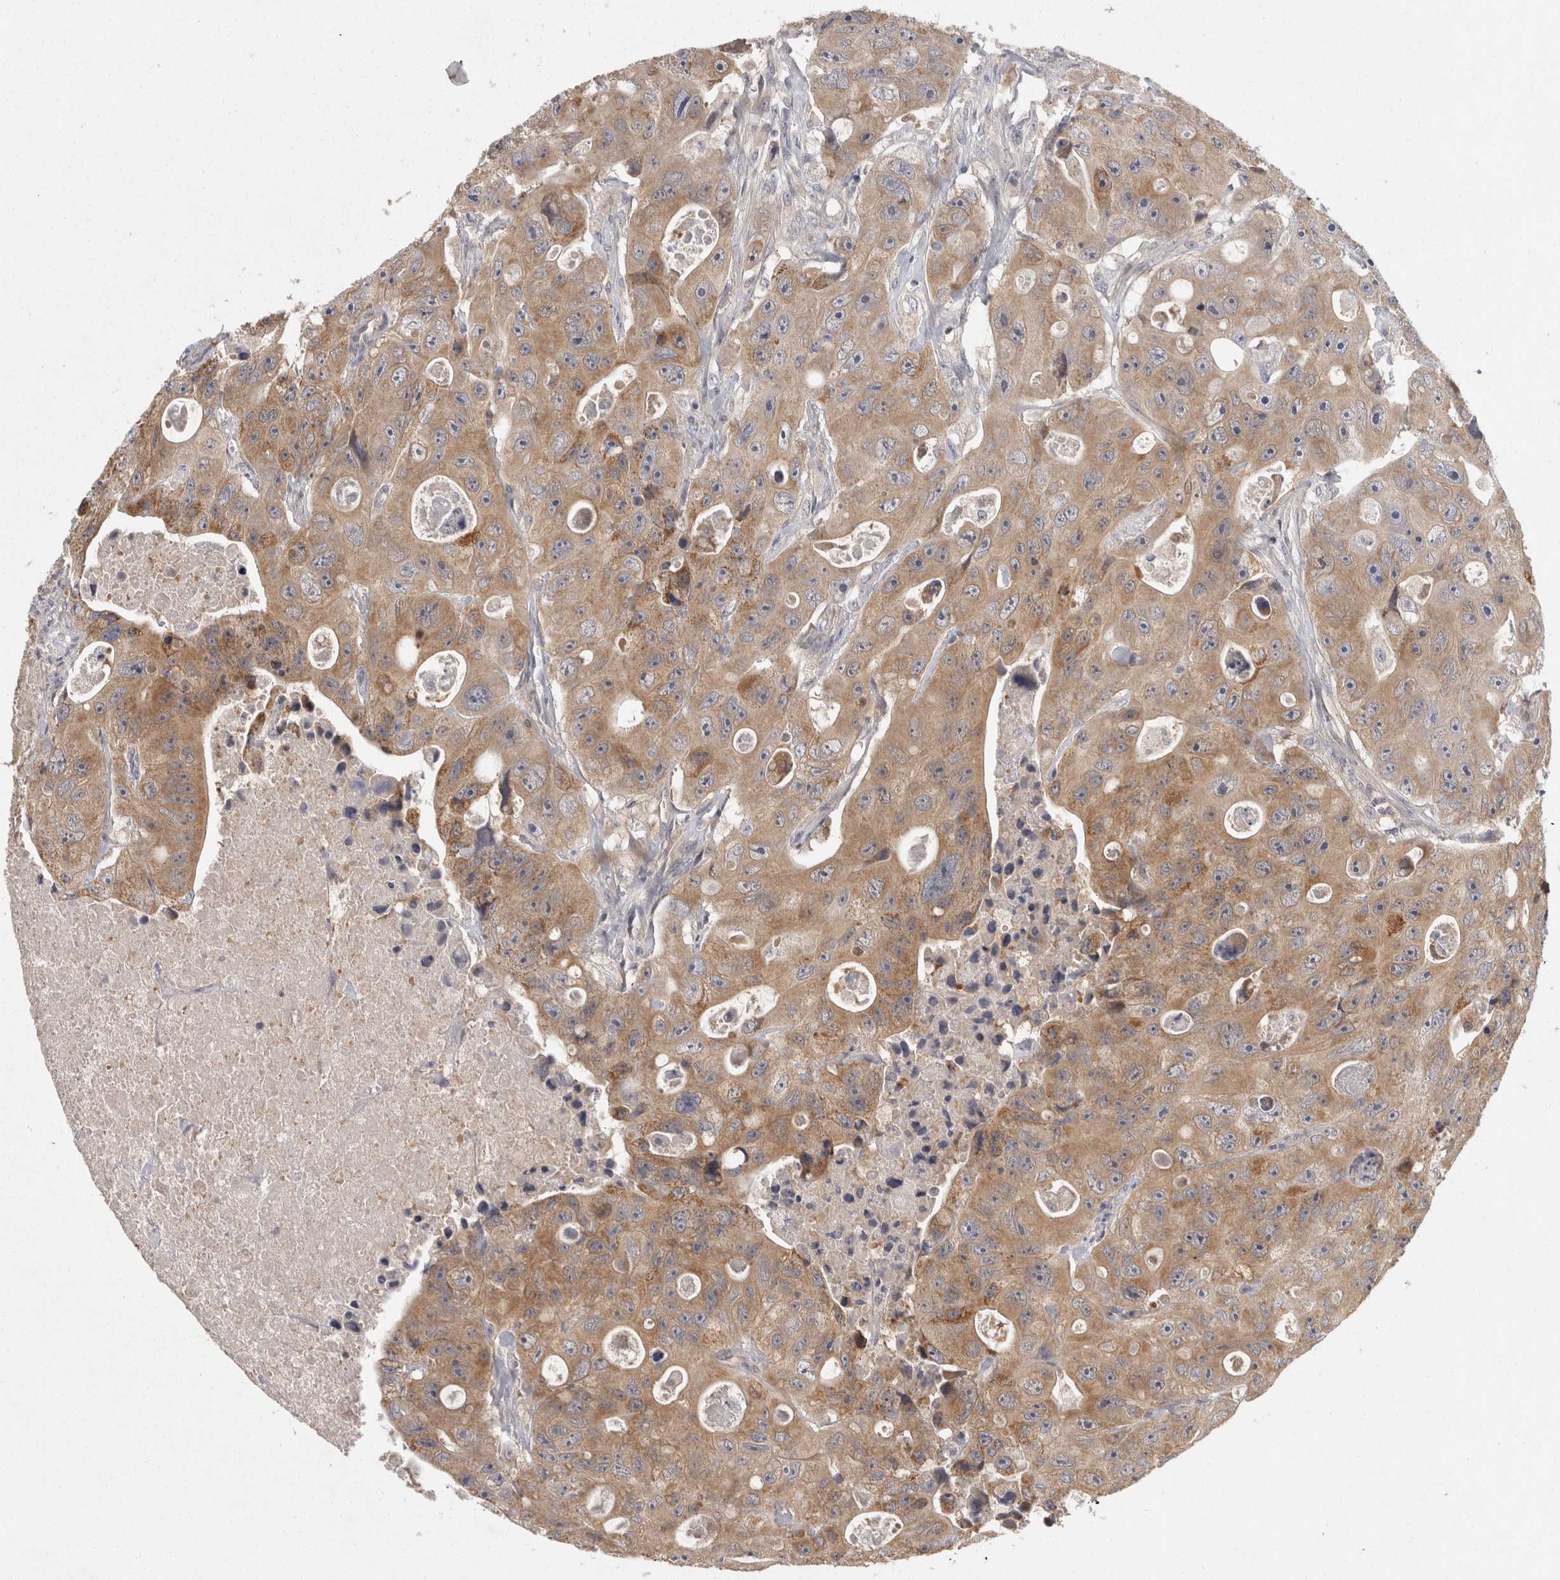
{"staining": {"intensity": "moderate", "quantity": ">75%", "location": "cytoplasmic/membranous"}, "tissue": "colorectal cancer", "cell_type": "Tumor cells", "image_type": "cancer", "snomed": [{"axis": "morphology", "description": "Adenocarcinoma, NOS"}, {"axis": "topography", "description": "Colon"}], "caption": "Protein expression analysis of colorectal cancer exhibits moderate cytoplasmic/membranous positivity in approximately >75% of tumor cells.", "gene": "ACAT2", "patient": {"sex": "female", "age": 46}}